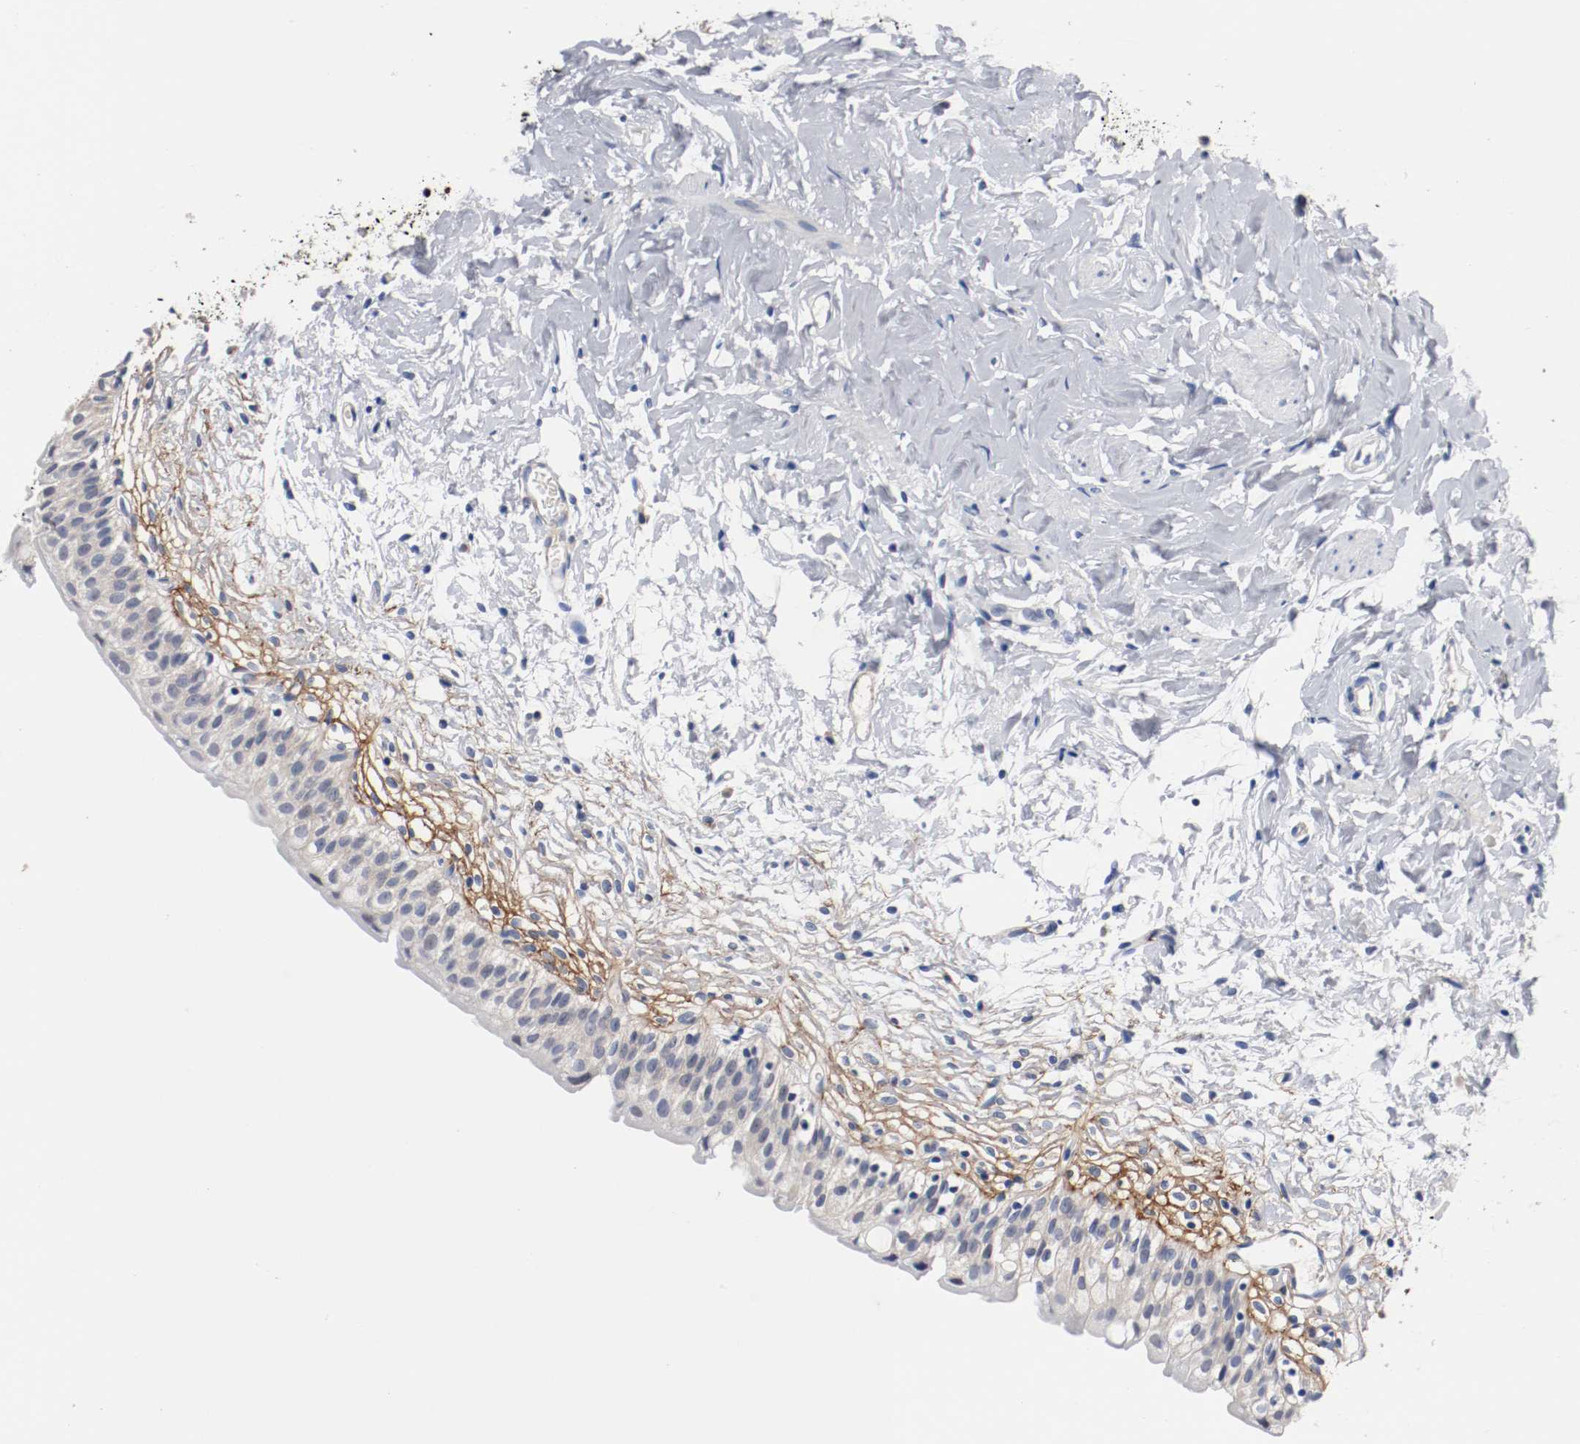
{"staining": {"intensity": "weak", "quantity": ">75%", "location": "cytoplasmic/membranous"}, "tissue": "urinary bladder", "cell_type": "Urothelial cells", "image_type": "normal", "snomed": [{"axis": "morphology", "description": "Normal tissue, NOS"}, {"axis": "topography", "description": "Urinary bladder"}], "caption": "Brown immunohistochemical staining in unremarkable human urinary bladder exhibits weak cytoplasmic/membranous staining in approximately >75% of urothelial cells. The protein of interest is shown in brown color, while the nuclei are stained blue.", "gene": "TNC", "patient": {"sex": "female", "age": 80}}